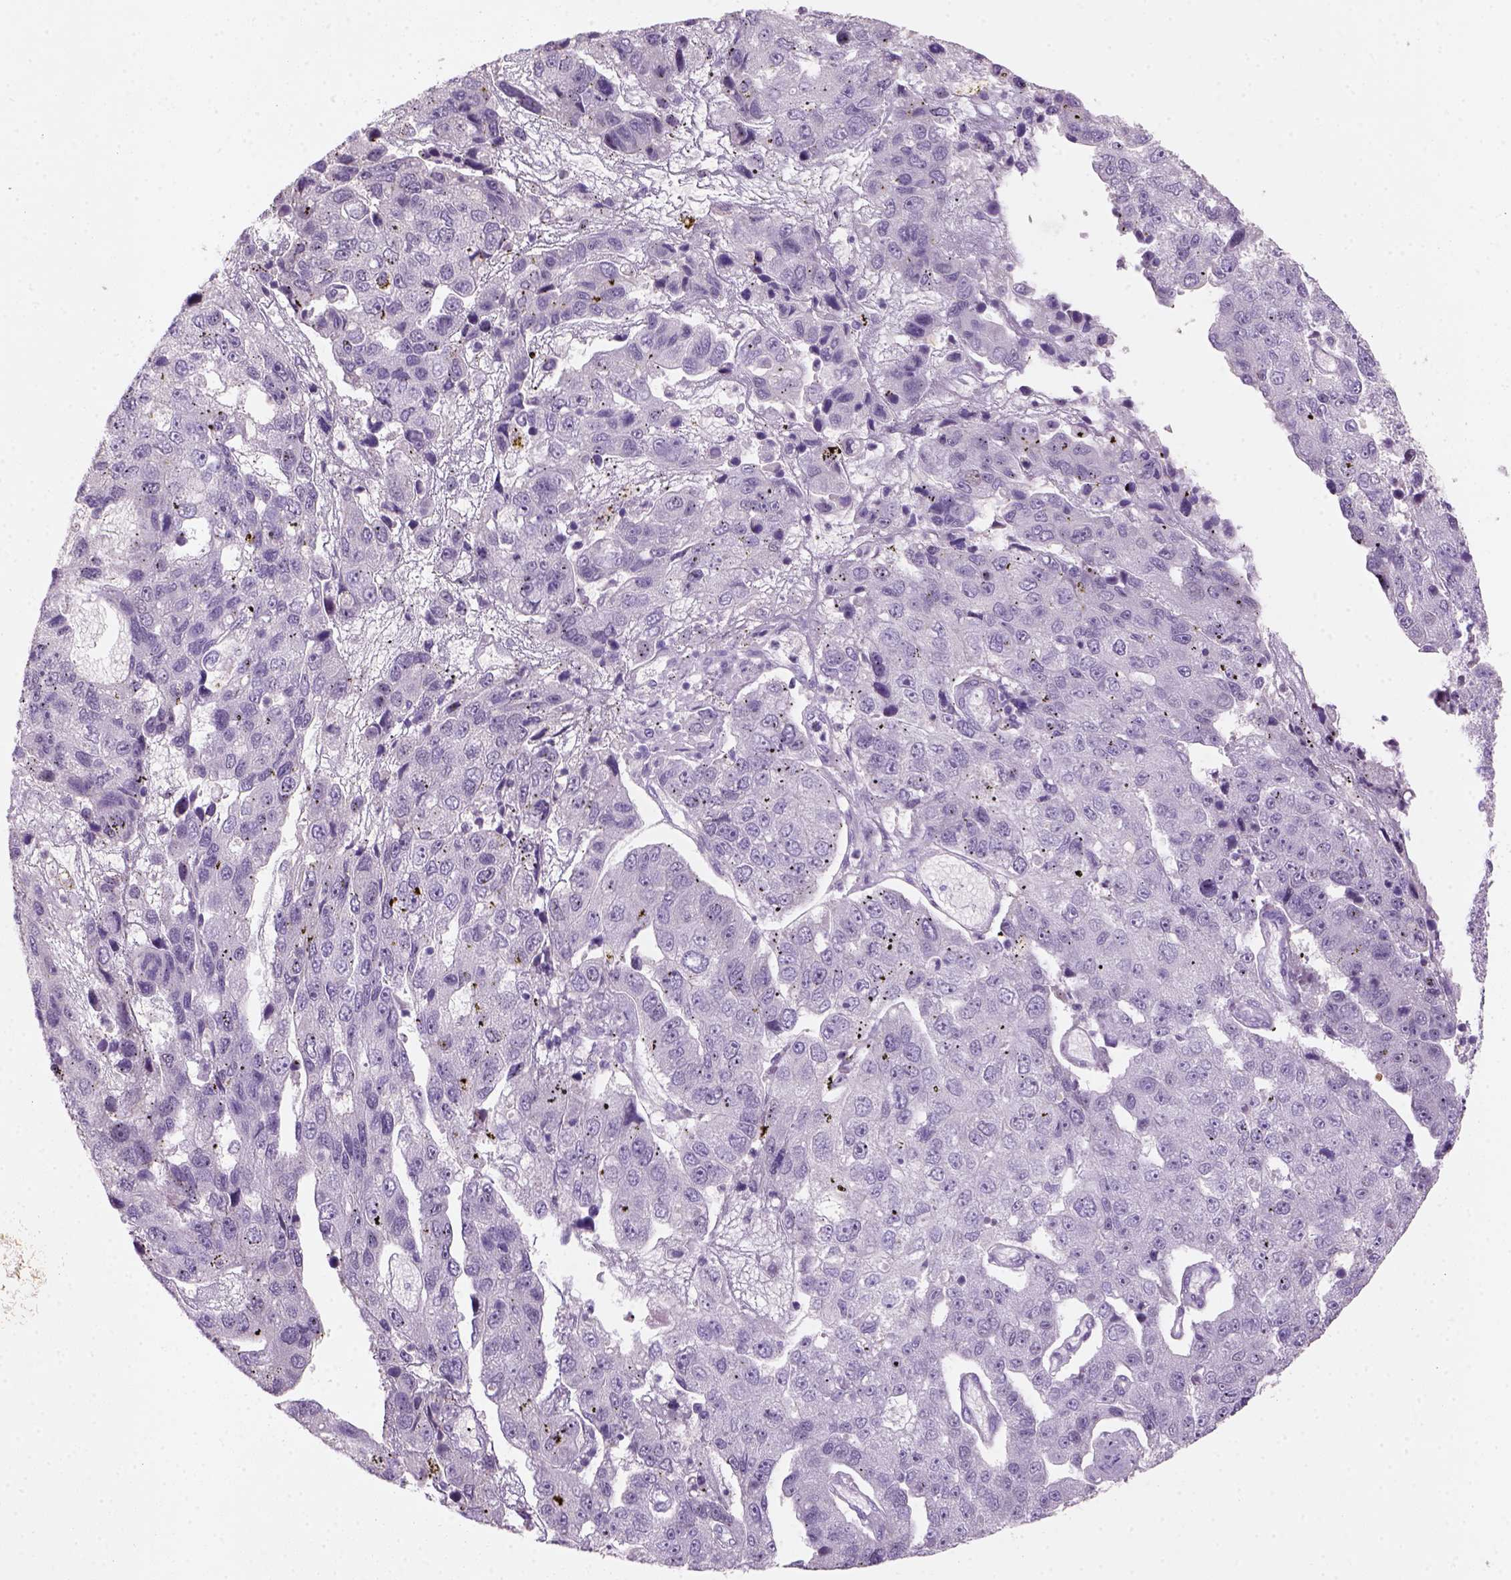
{"staining": {"intensity": "negative", "quantity": "none", "location": "none"}, "tissue": "pancreatic cancer", "cell_type": "Tumor cells", "image_type": "cancer", "snomed": [{"axis": "morphology", "description": "Adenocarcinoma, NOS"}, {"axis": "topography", "description": "Pancreas"}], "caption": "This is a histopathology image of immunohistochemistry (IHC) staining of adenocarcinoma (pancreatic), which shows no staining in tumor cells.", "gene": "ZMAT4", "patient": {"sex": "female", "age": 61}}